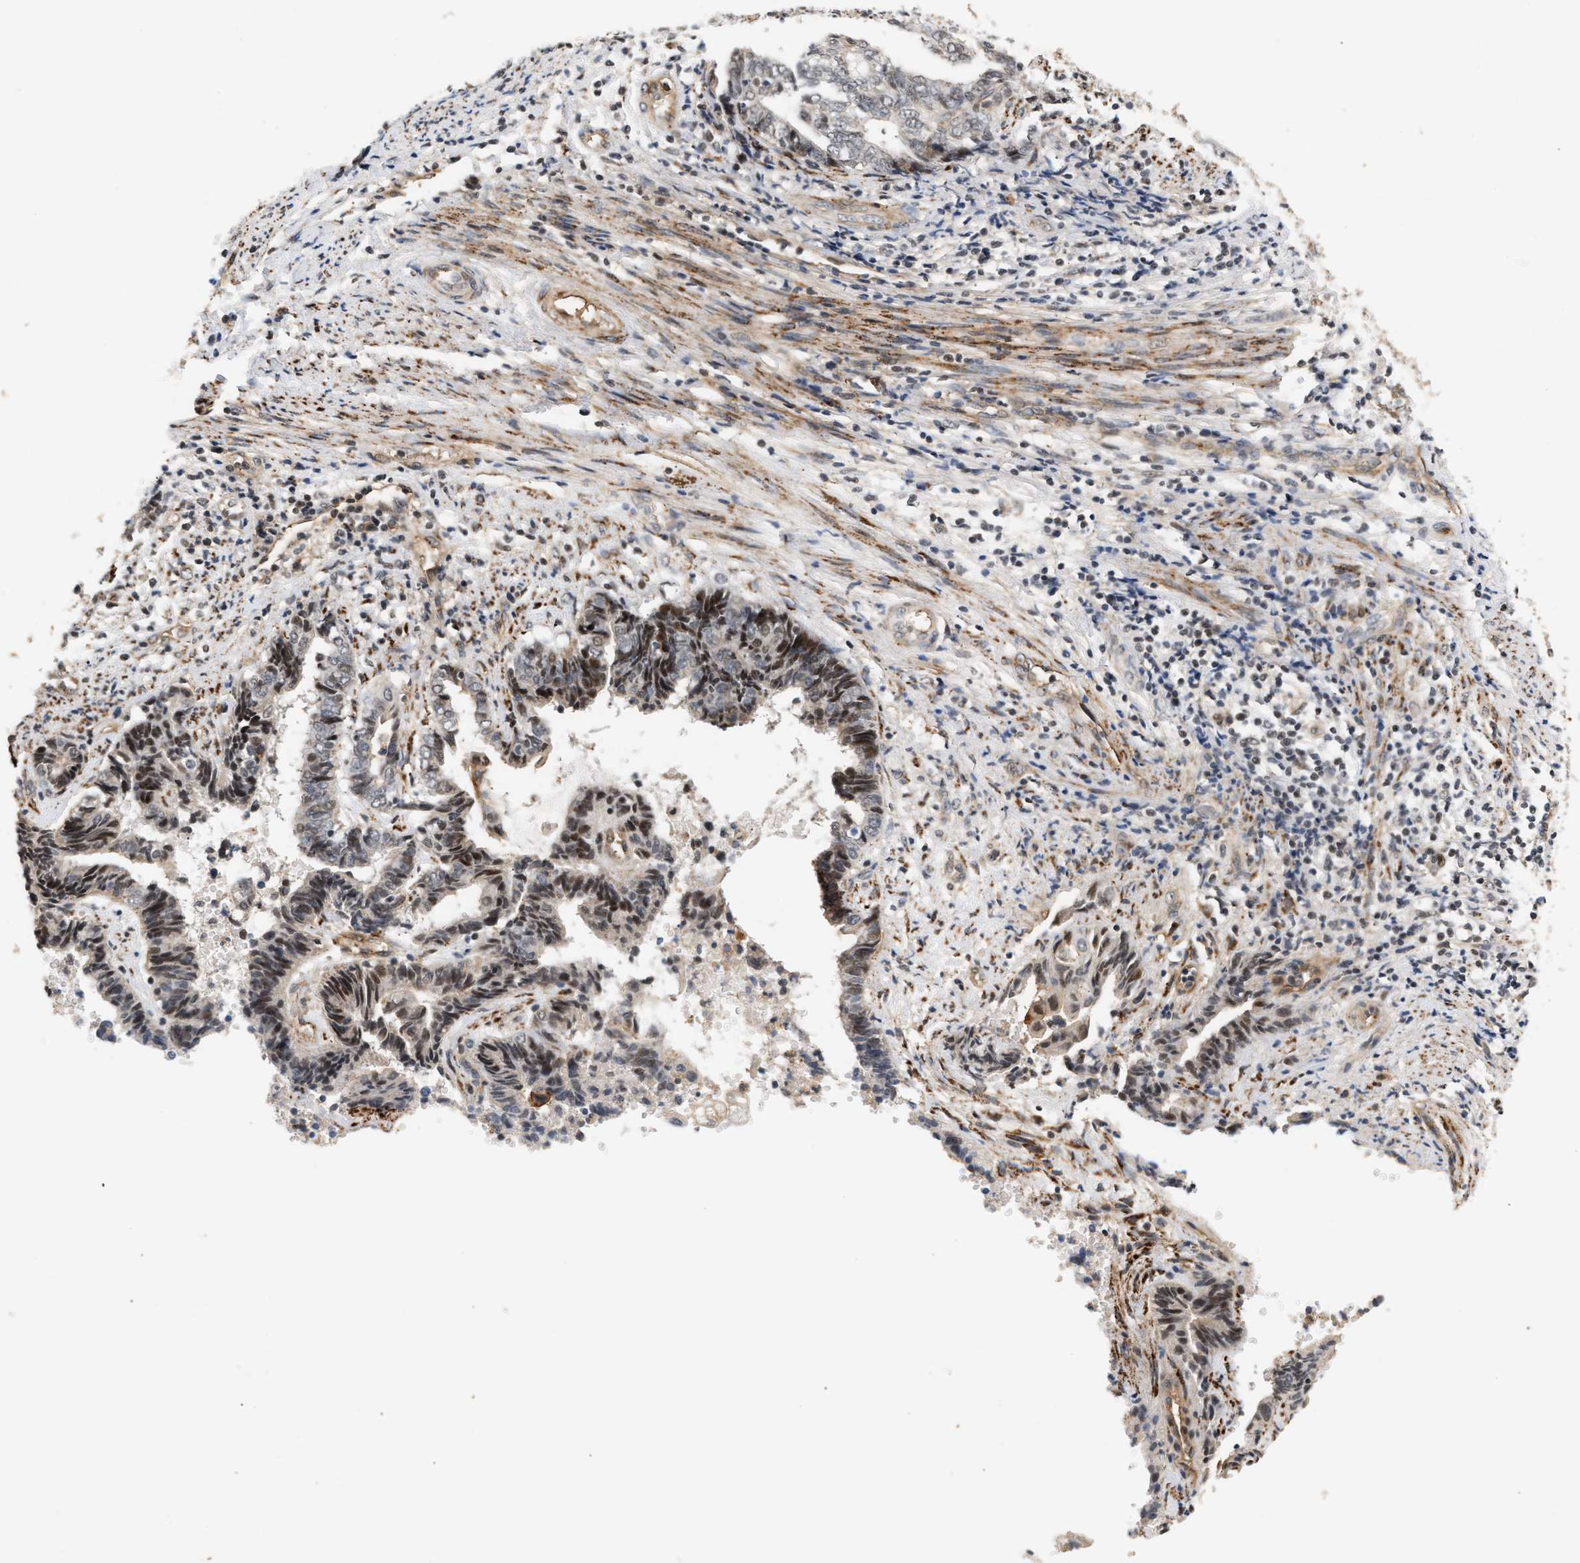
{"staining": {"intensity": "moderate", "quantity": "25%-75%", "location": "nuclear"}, "tissue": "endometrial cancer", "cell_type": "Tumor cells", "image_type": "cancer", "snomed": [{"axis": "morphology", "description": "Adenocarcinoma, NOS"}, {"axis": "topography", "description": "Uterus"}, {"axis": "topography", "description": "Endometrium"}], "caption": "Moderate nuclear positivity is identified in about 25%-75% of tumor cells in adenocarcinoma (endometrial).", "gene": "PLXND1", "patient": {"sex": "female", "age": 70}}